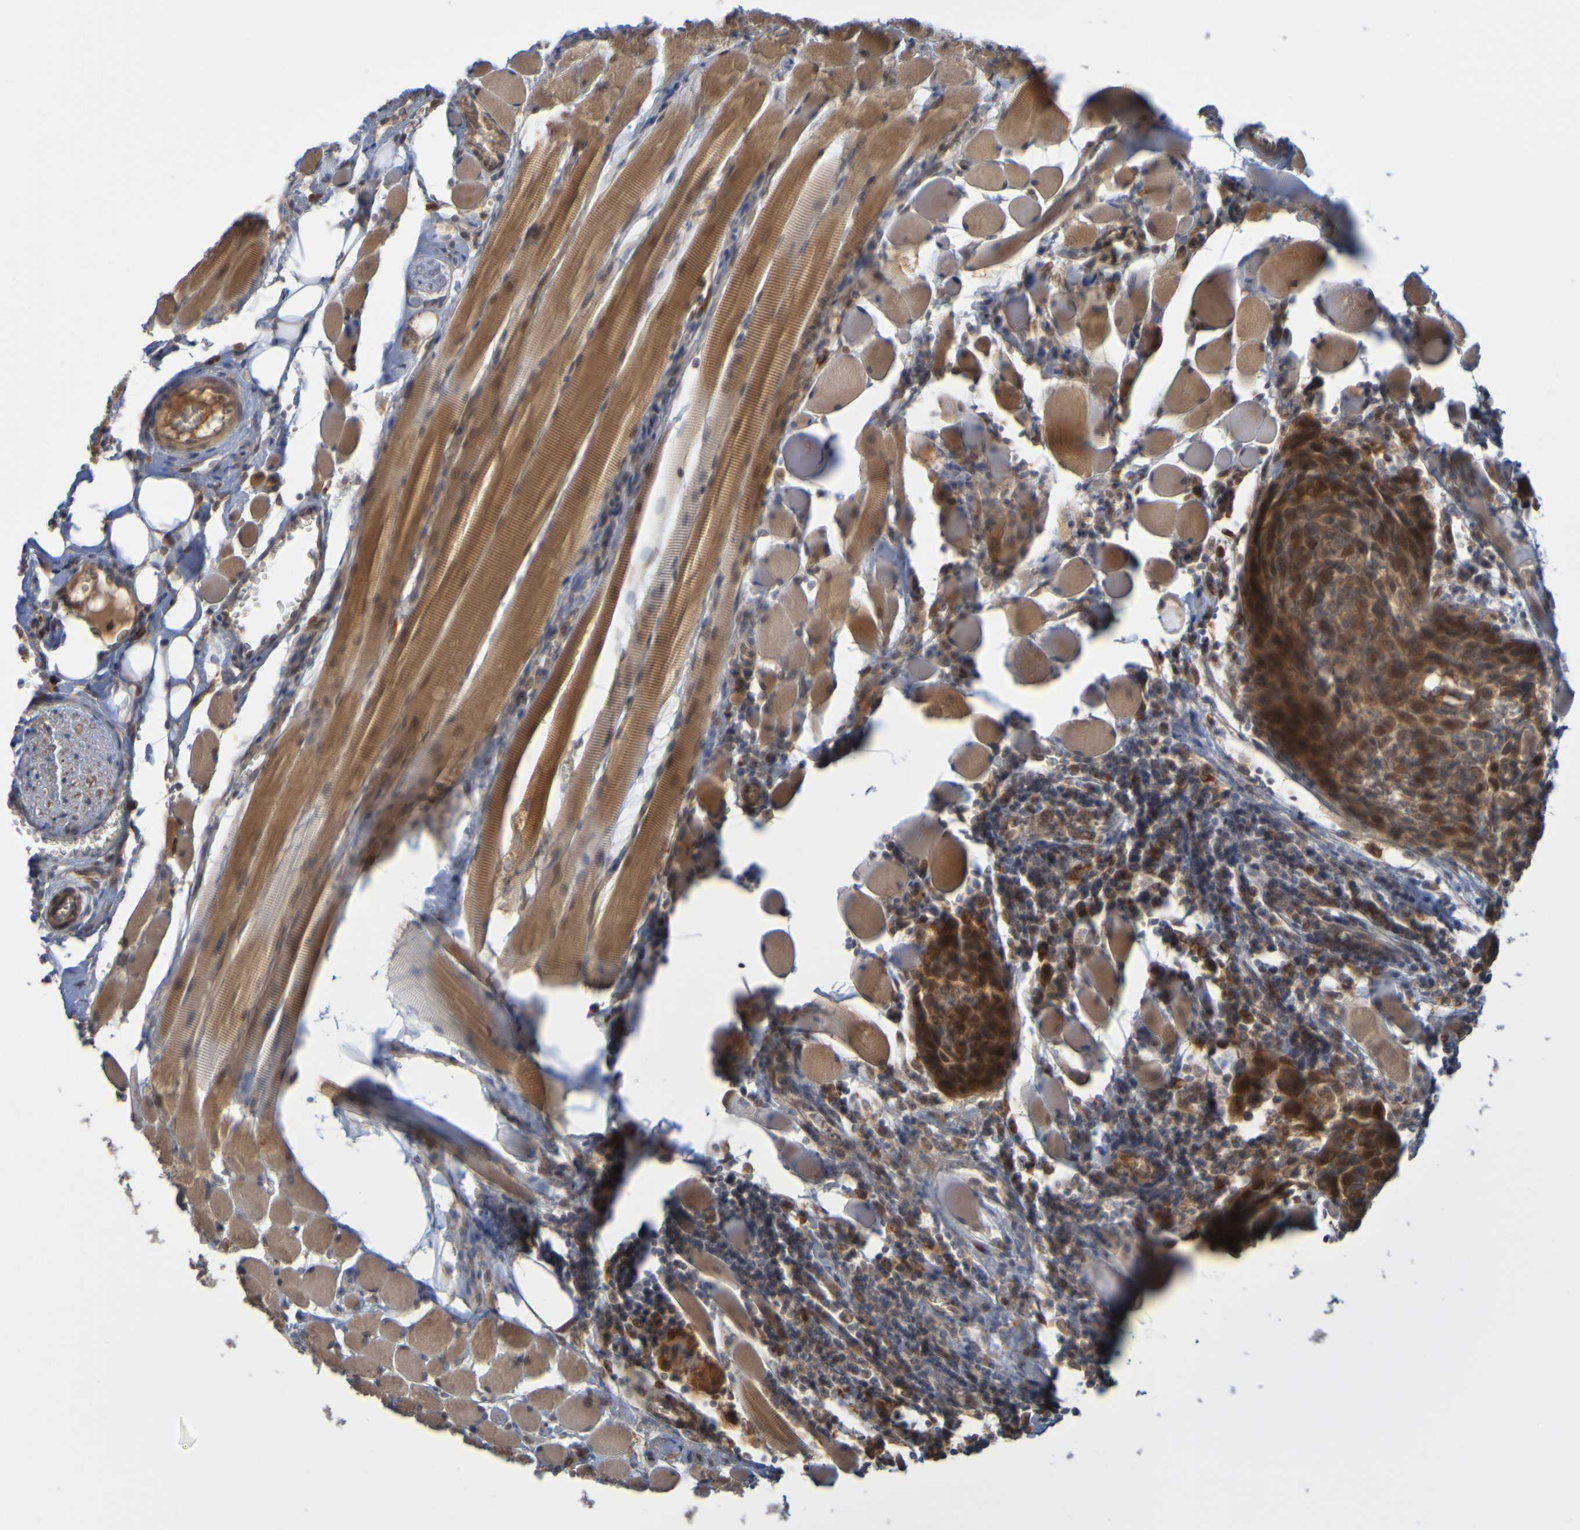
{"staining": {"intensity": "strong", "quantity": ">75%", "location": "cytoplasmic/membranous"}, "tissue": "head and neck cancer", "cell_type": "Tumor cells", "image_type": "cancer", "snomed": [{"axis": "morphology", "description": "Squamous cell carcinoma, NOS"}, {"axis": "topography", "description": "Oral tissue"}, {"axis": "topography", "description": "Head-Neck"}], "caption": "Immunohistochemistry staining of head and neck cancer (squamous cell carcinoma), which demonstrates high levels of strong cytoplasmic/membranous expression in approximately >75% of tumor cells indicating strong cytoplasmic/membranous protein expression. The staining was performed using DAB (brown) for protein detection and nuclei were counterstained in hematoxylin (blue).", "gene": "NAV2", "patient": {"sex": "female", "age": 50}}